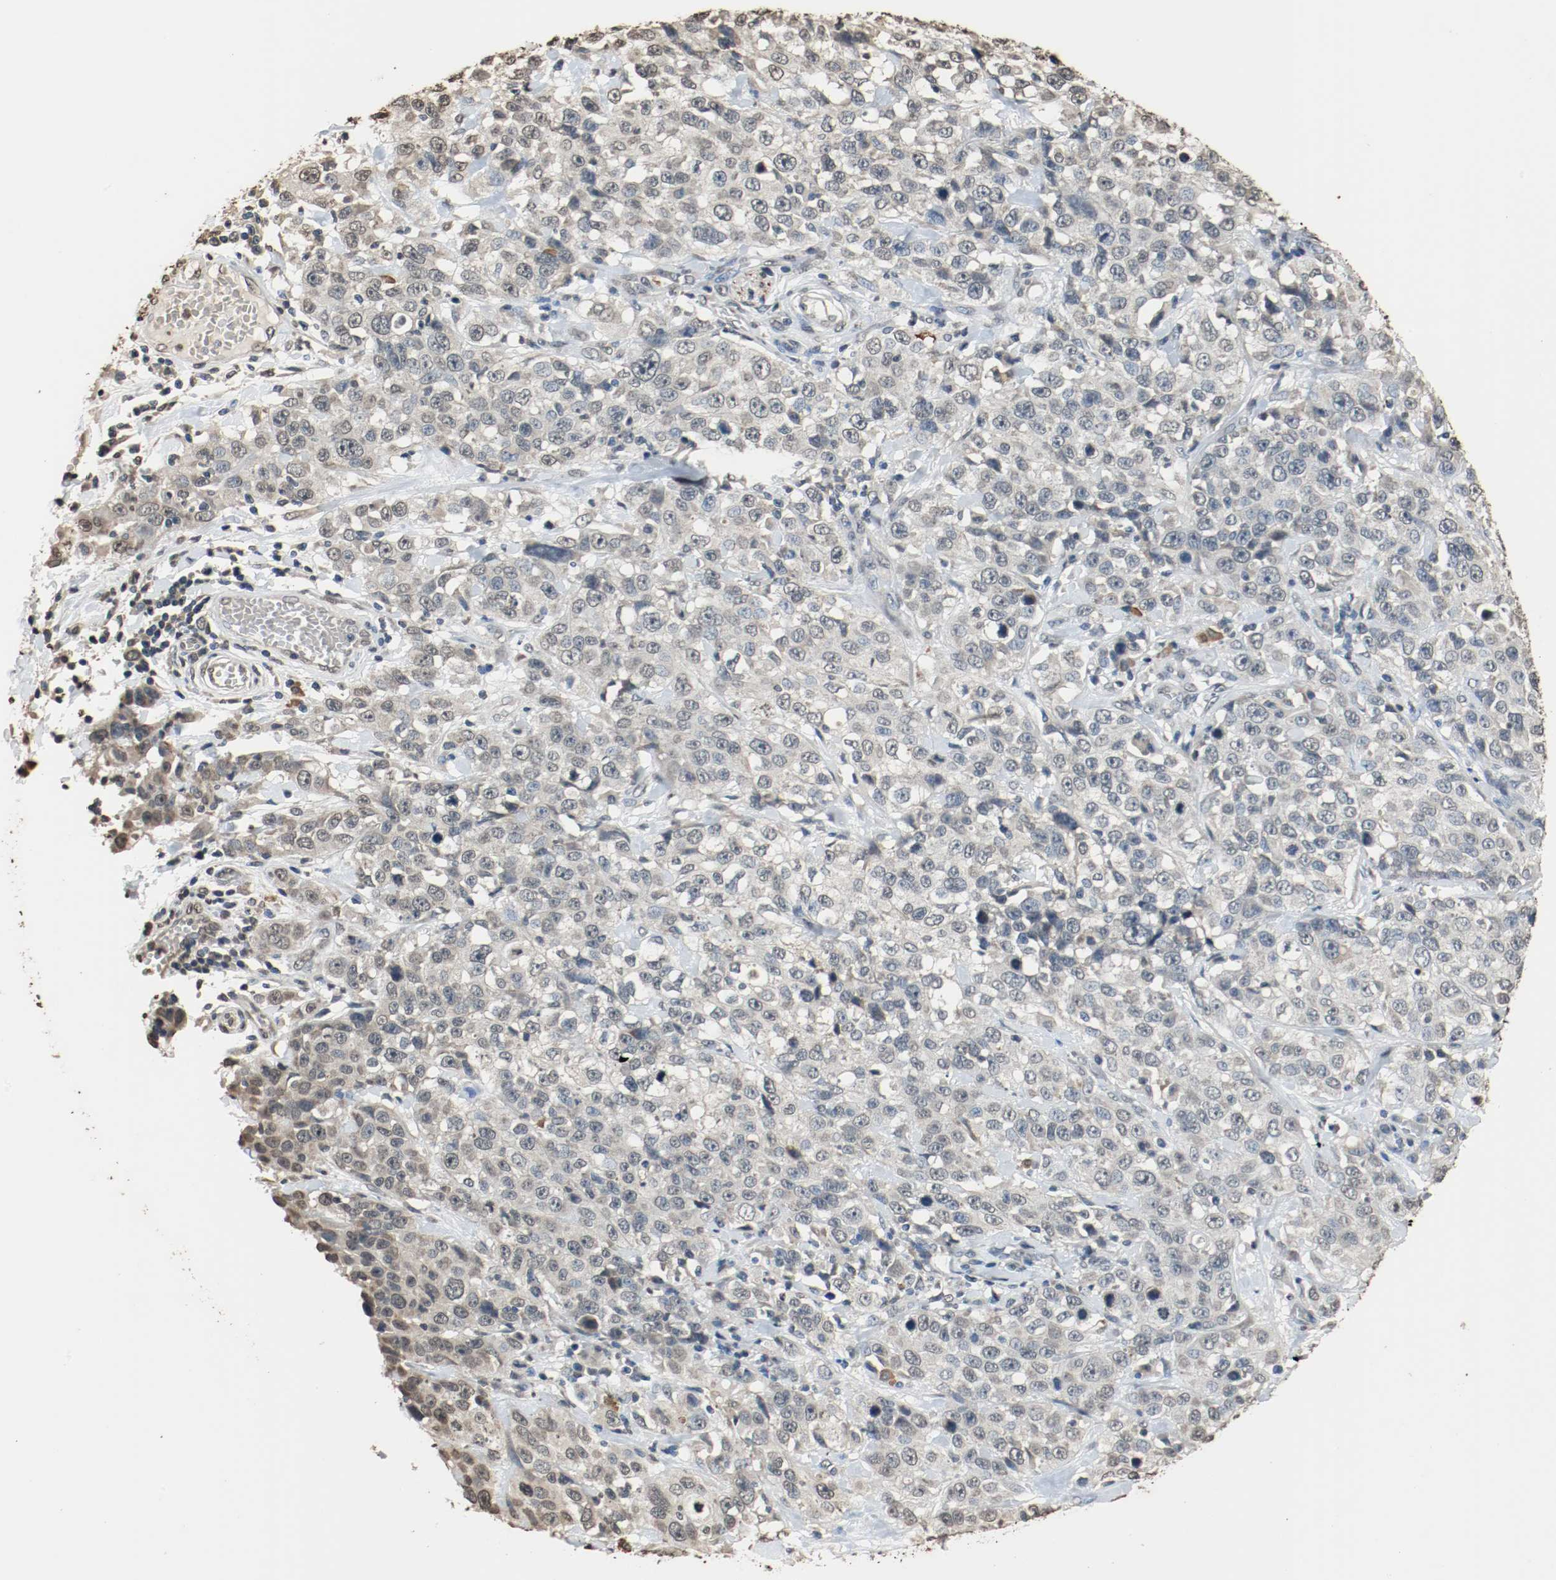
{"staining": {"intensity": "negative", "quantity": "none", "location": "none"}, "tissue": "stomach cancer", "cell_type": "Tumor cells", "image_type": "cancer", "snomed": [{"axis": "morphology", "description": "Normal tissue, NOS"}, {"axis": "morphology", "description": "Adenocarcinoma, NOS"}, {"axis": "topography", "description": "Stomach"}], "caption": "Stomach cancer (adenocarcinoma) stained for a protein using IHC displays no staining tumor cells.", "gene": "RTN4", "patient": {"sex": "male", "age": 48}}